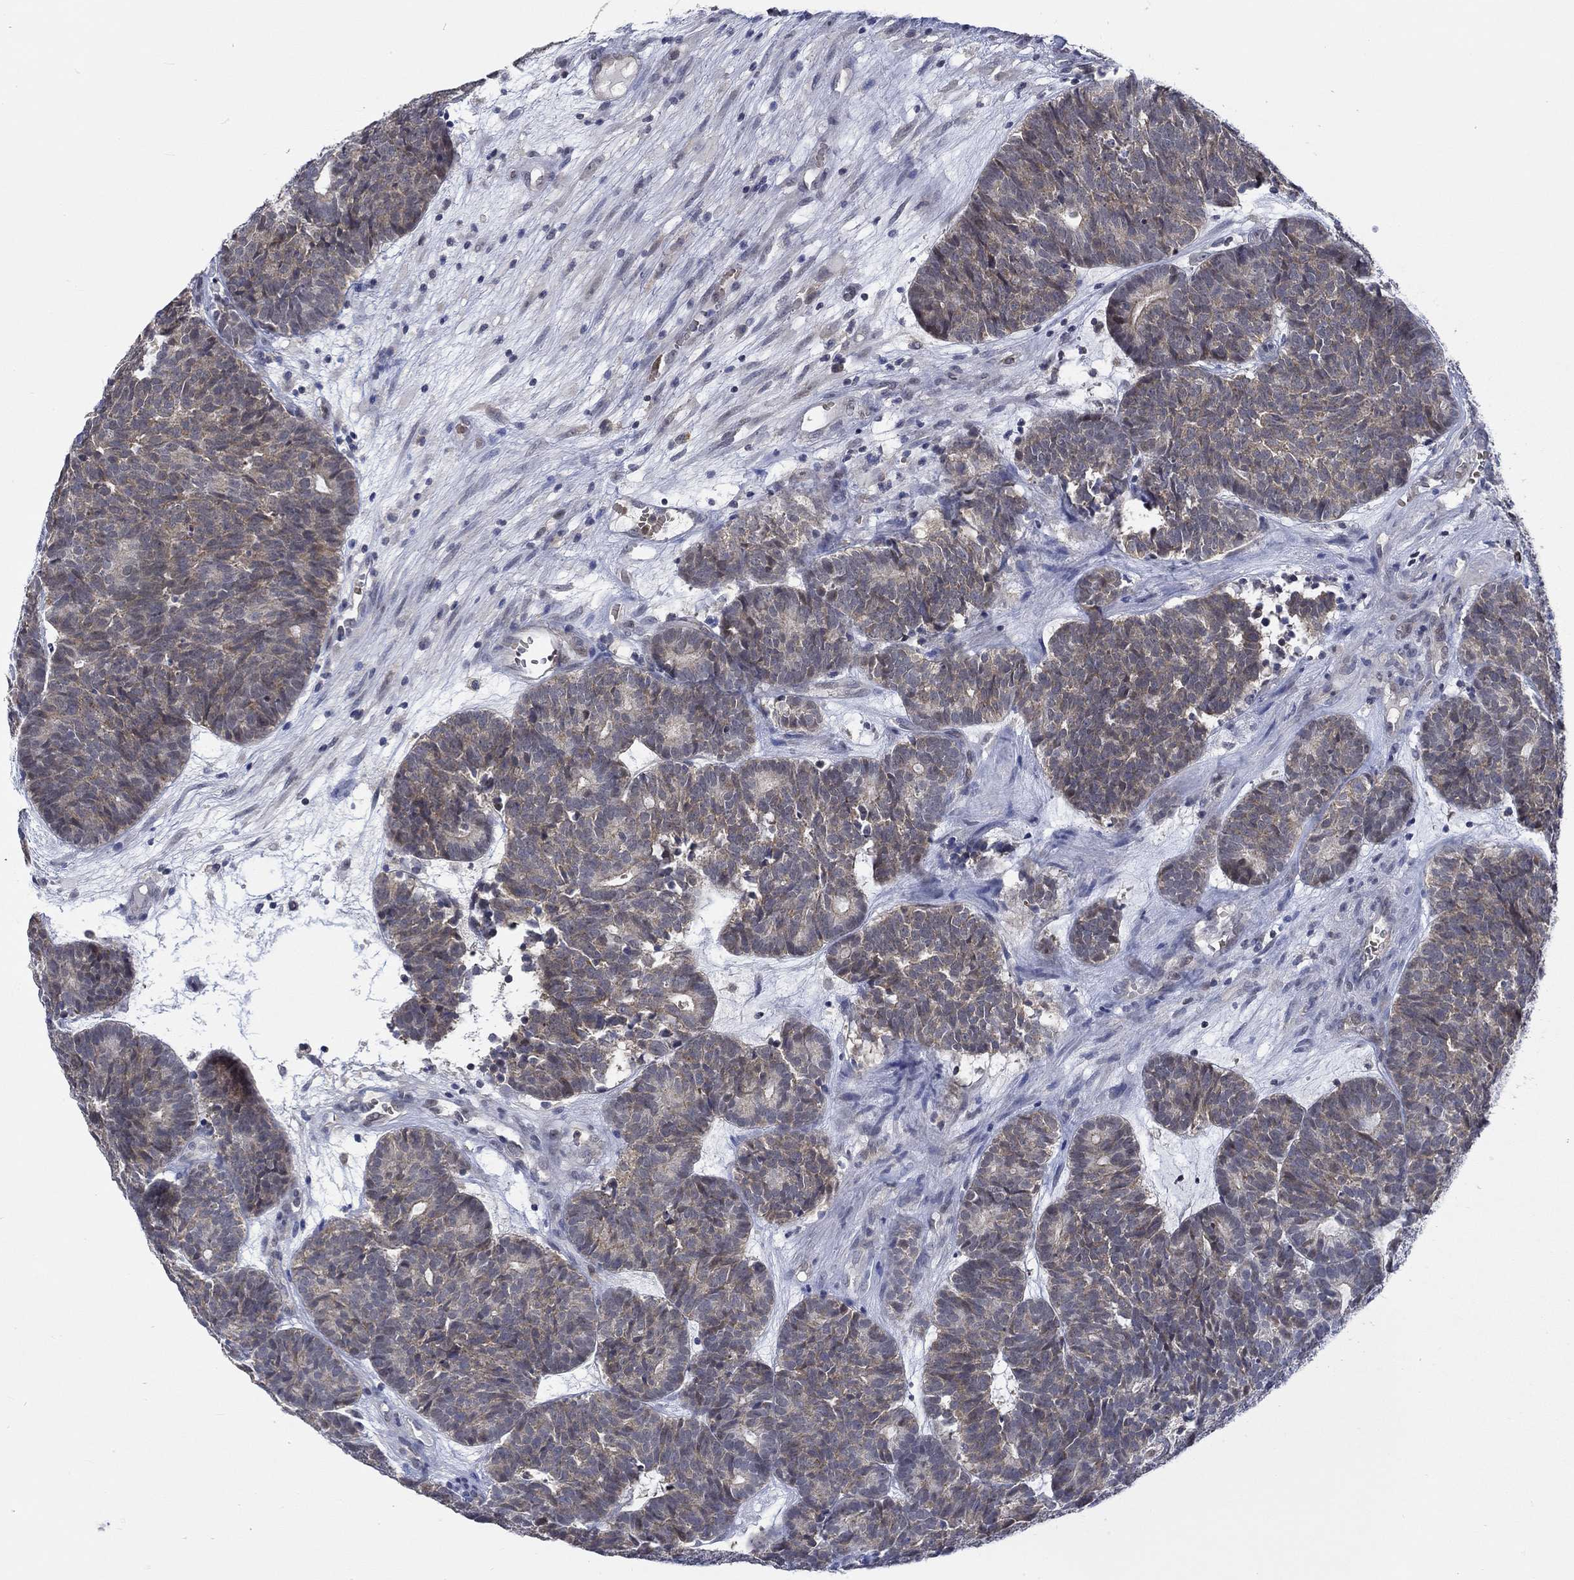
{"staining": {"intensity": "weak", "quantity": "25%-75%", "location": "cytoplasmic/membranous"}, "tissue": "head and neck cancer", "cell_type": "Tumor cells", "image_type": "cancer", "snomed": [{"axis": "morphology", "description": "Adenocarcinoma, NOS"}, {"axis": "topography", "description": "Head-Neck"}], "caption": "IHC image of head and neck adenocarcinoma stained for a protein (brown), which reveals low levels of weak cytoplasmic/membranous expression in approximately 25%-75% of tumor cells.", "gene": "WASF1", "patient": {"sex": "female", "age": 81}}